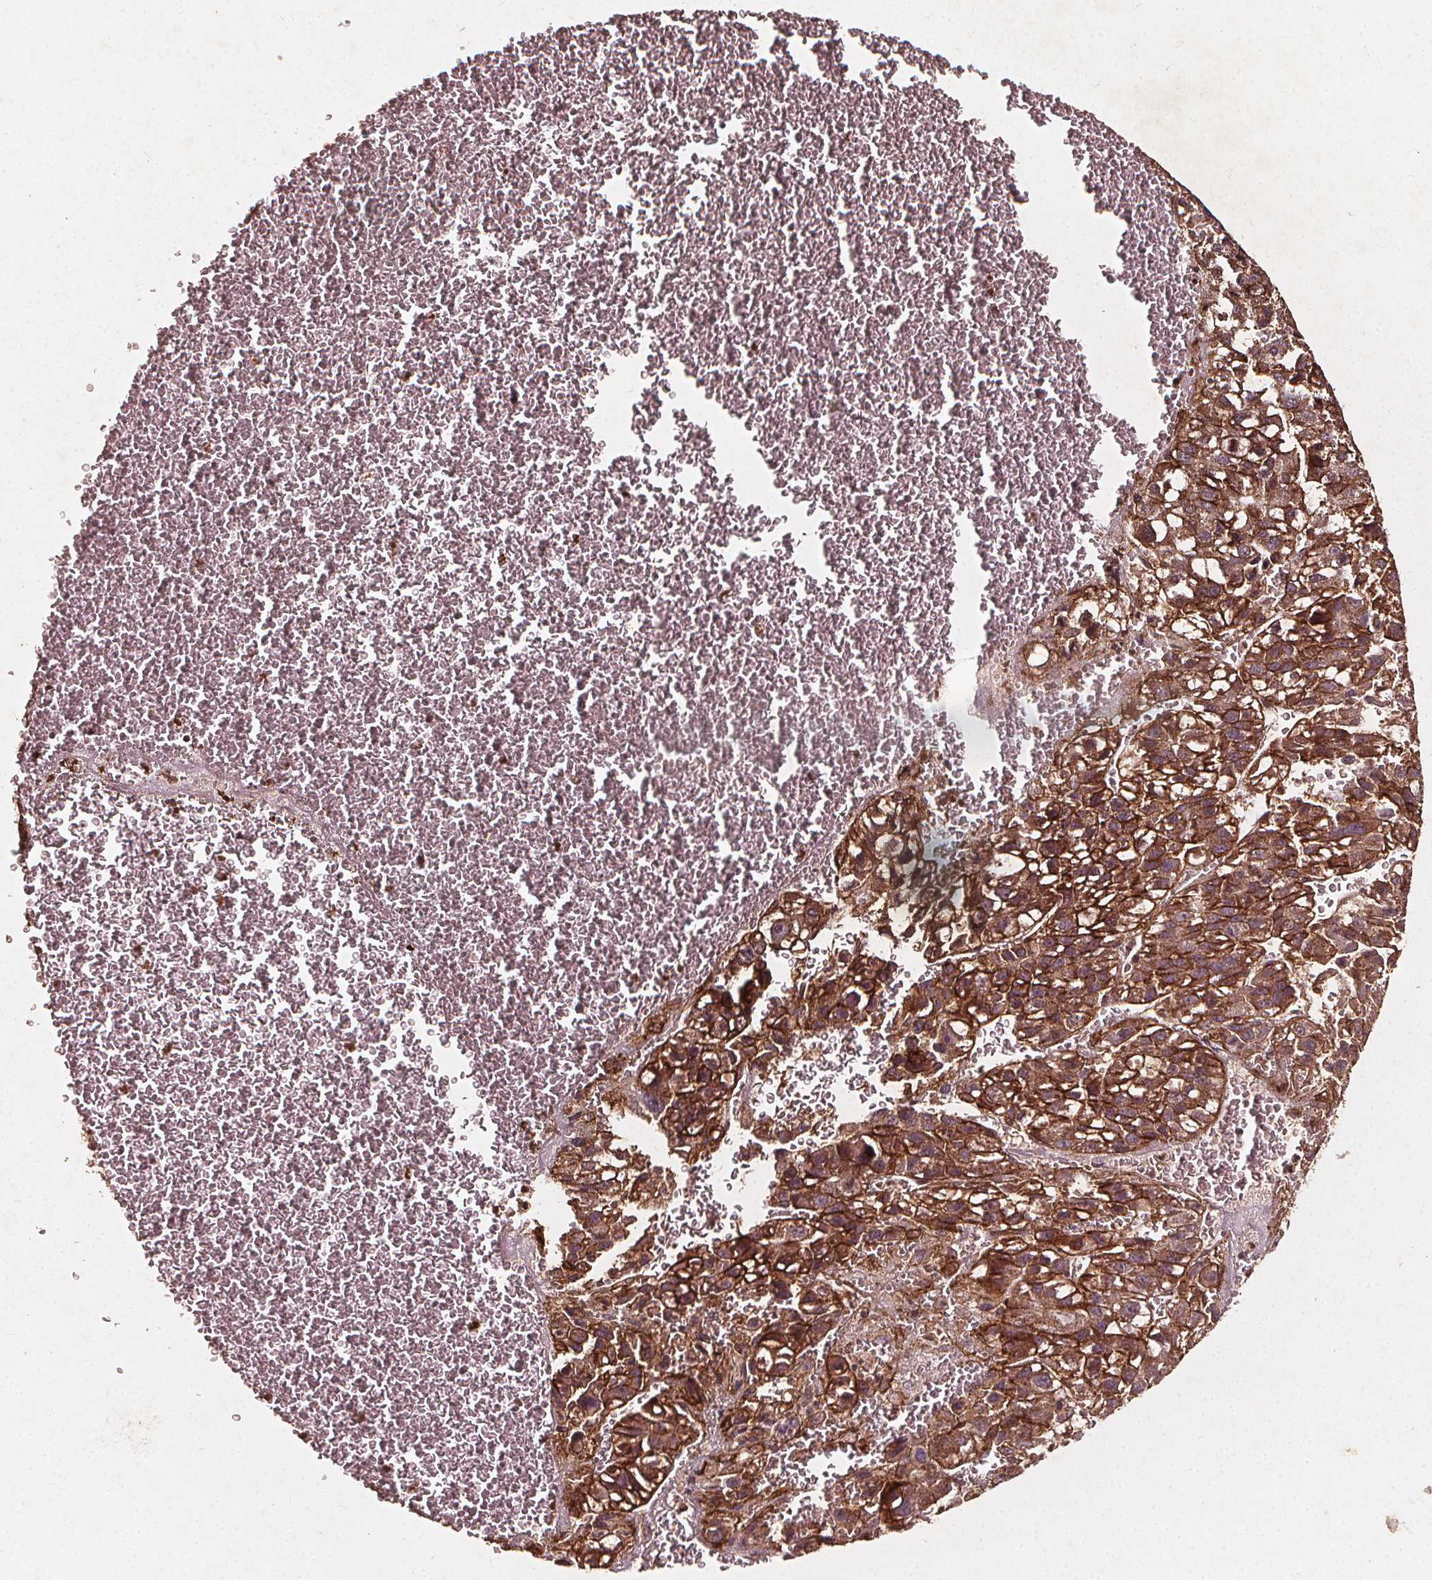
{"staining": {"intensity": "moderate", "quantity": ">75%", "location": "cytoplasmic/membranous"}, "tissue": "liver cancer", "cell_type": "Tumor cells", "image_type": "cancer", "snomed": [{"axis": "morphology", "description": "Carcinoma, Hepatocellular, NOS"}, {"axis": "topography", "description": "Liver"}], "caption": "Protein analysis of liver cancer tissue demonstrates moderate cytoplasmic/membranous staining in approximately >75% of tumor cells.", "gene": "ABCA1", "patient": {"sex": "female", "age": 70}}